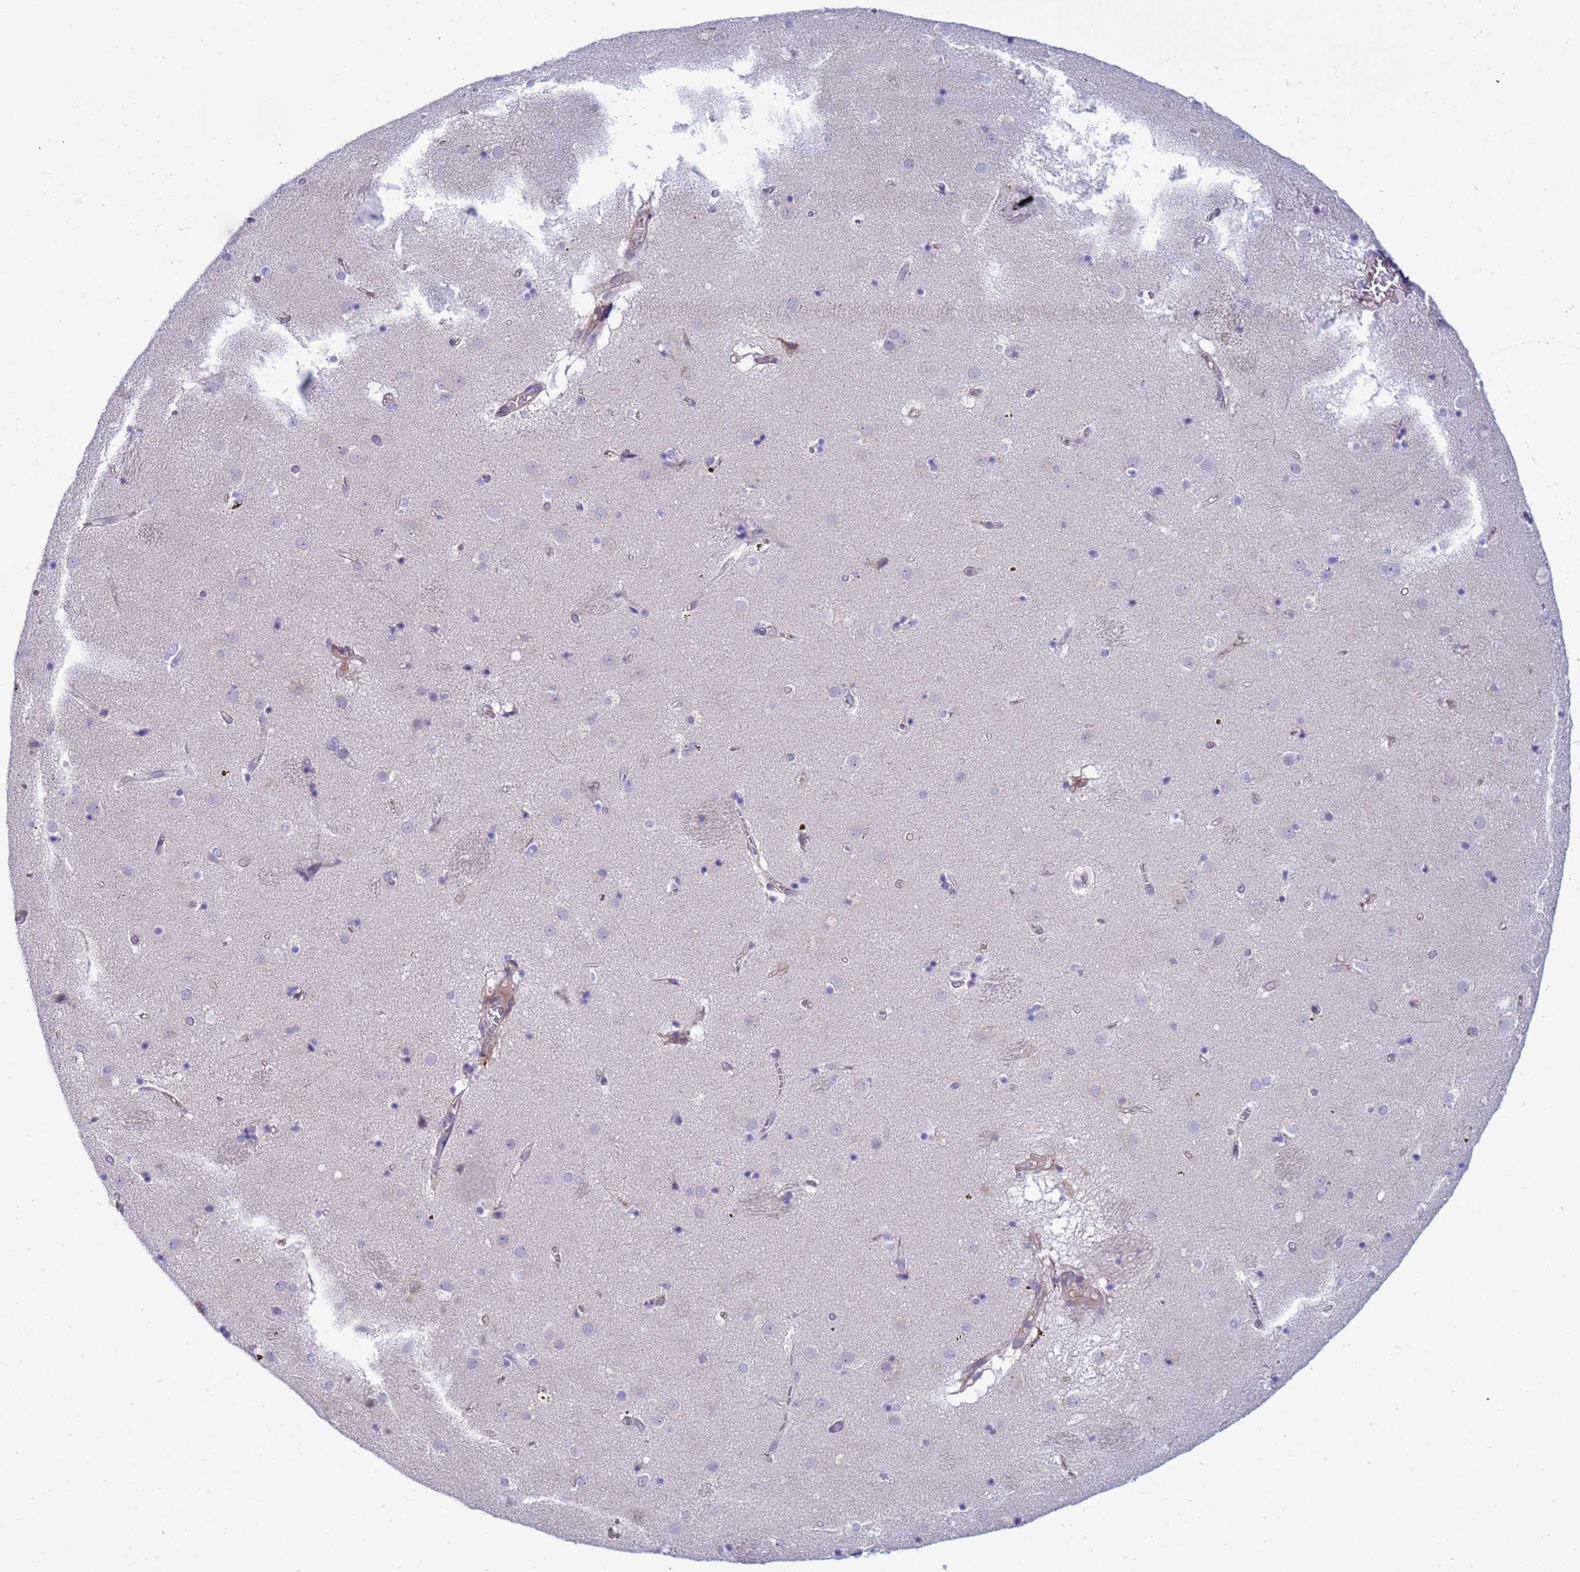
{"staining": {"intensity": "negative", "quantity": "none", "location": "none"}, "tissue": "caudate", "cell_type": "Glial cells", "image_type": "normal", "snomed": [{"axis": "morphology", "description": "Normal tissue, NOS"}, {"axis": "topography", "description": "Lateral ventricle wall"}], "caption": "Human caudate stained for a protein using immunohistochemistry (IHC) displays no staining in glial cells.", "gene": "TRPC6", "patient": {"sex": "male", "age": 70}}